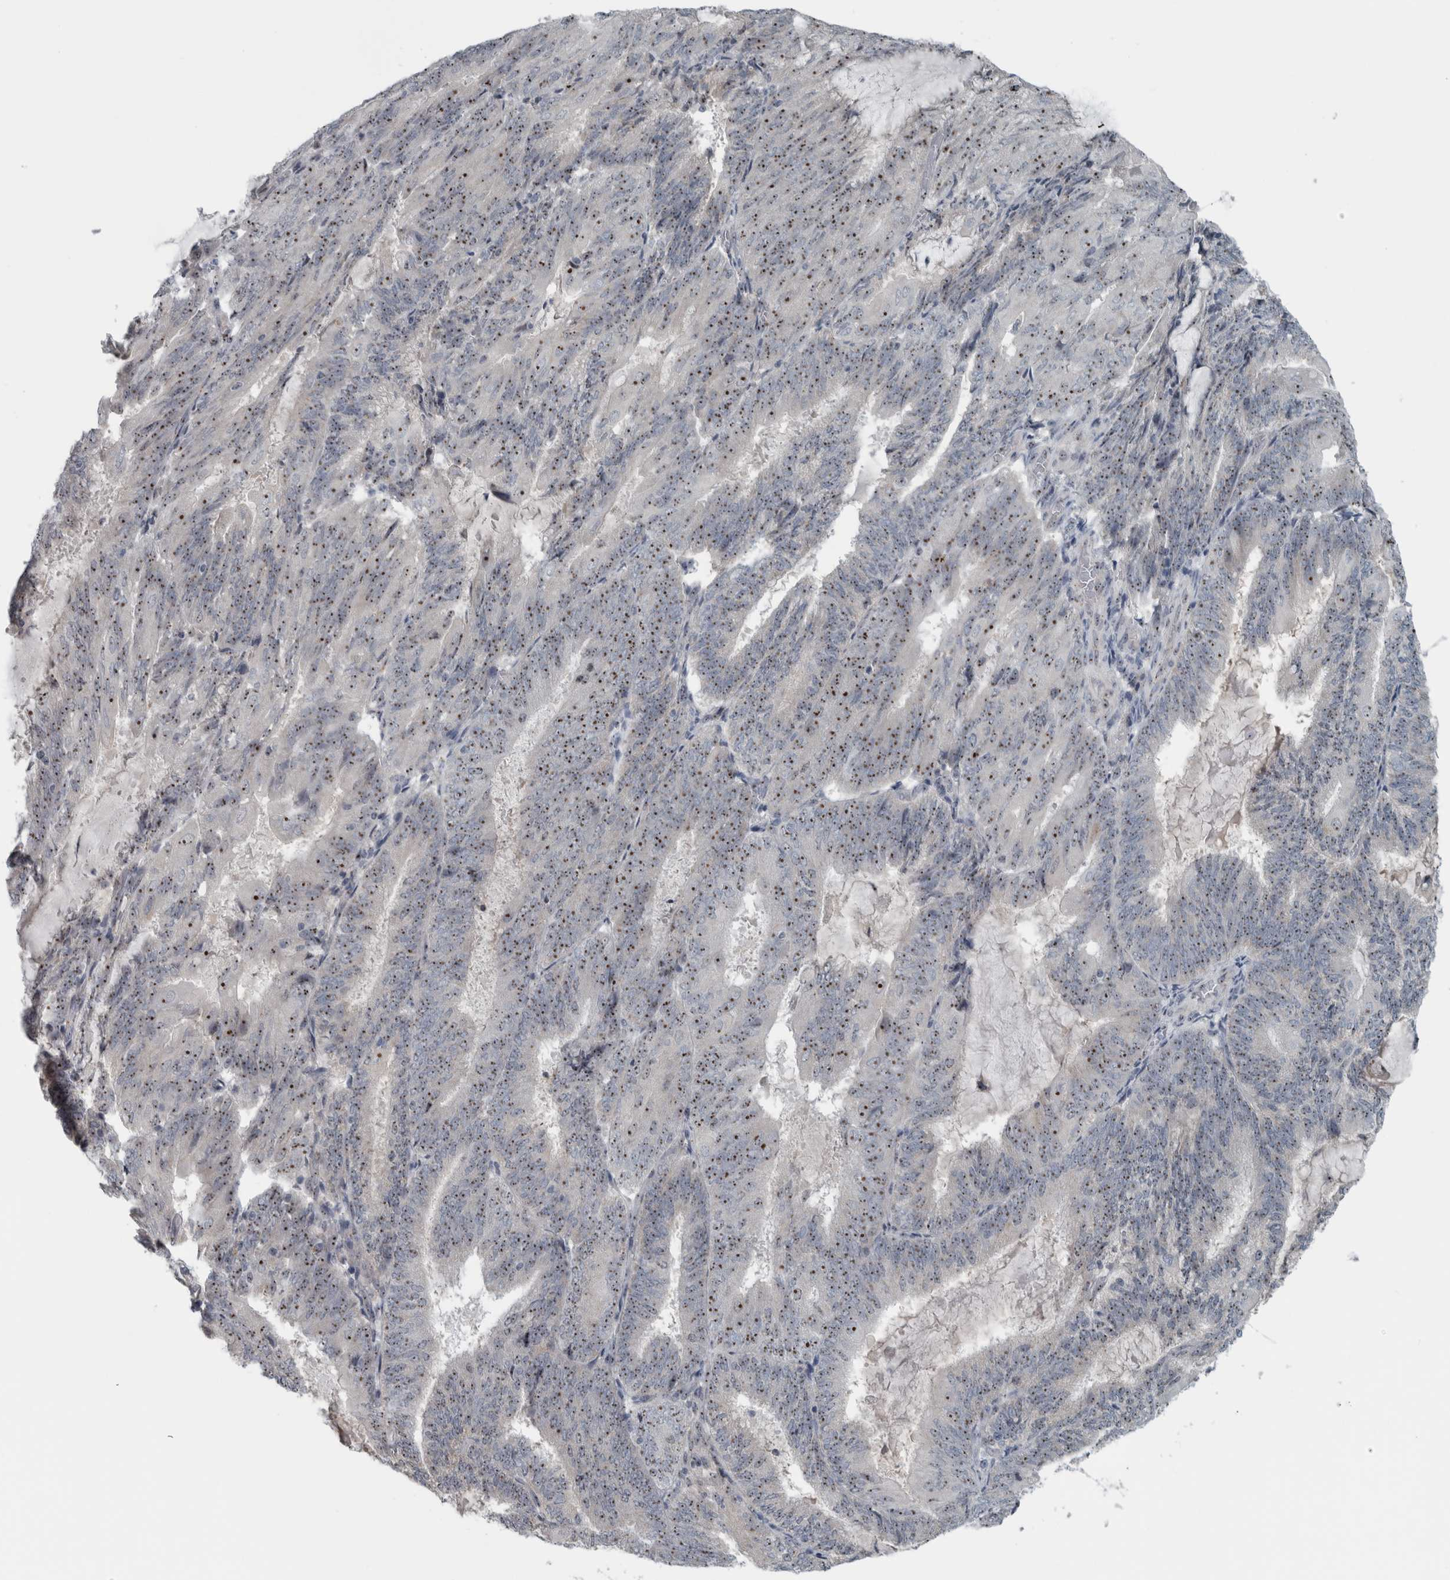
{"staining": {"intensity": "weak", "quantity": ">75%", "location": "nuclear"}, "tissue": "endometrial cancer", "cell_type": "Tumor cells", "image_type": "cancer", "snomed": [{"axis": "morphology", "description": "Adenocarcinoma, NOS"}, {"axis": "topography", "description": "Endometrium"}], "caption": "Adenocarcinoma (endometrial) tissue reveals weak nuclear staining in about >75% of tumor cells", "gene": "UTP6", "patient": {"sex": "female", "age": 81}}